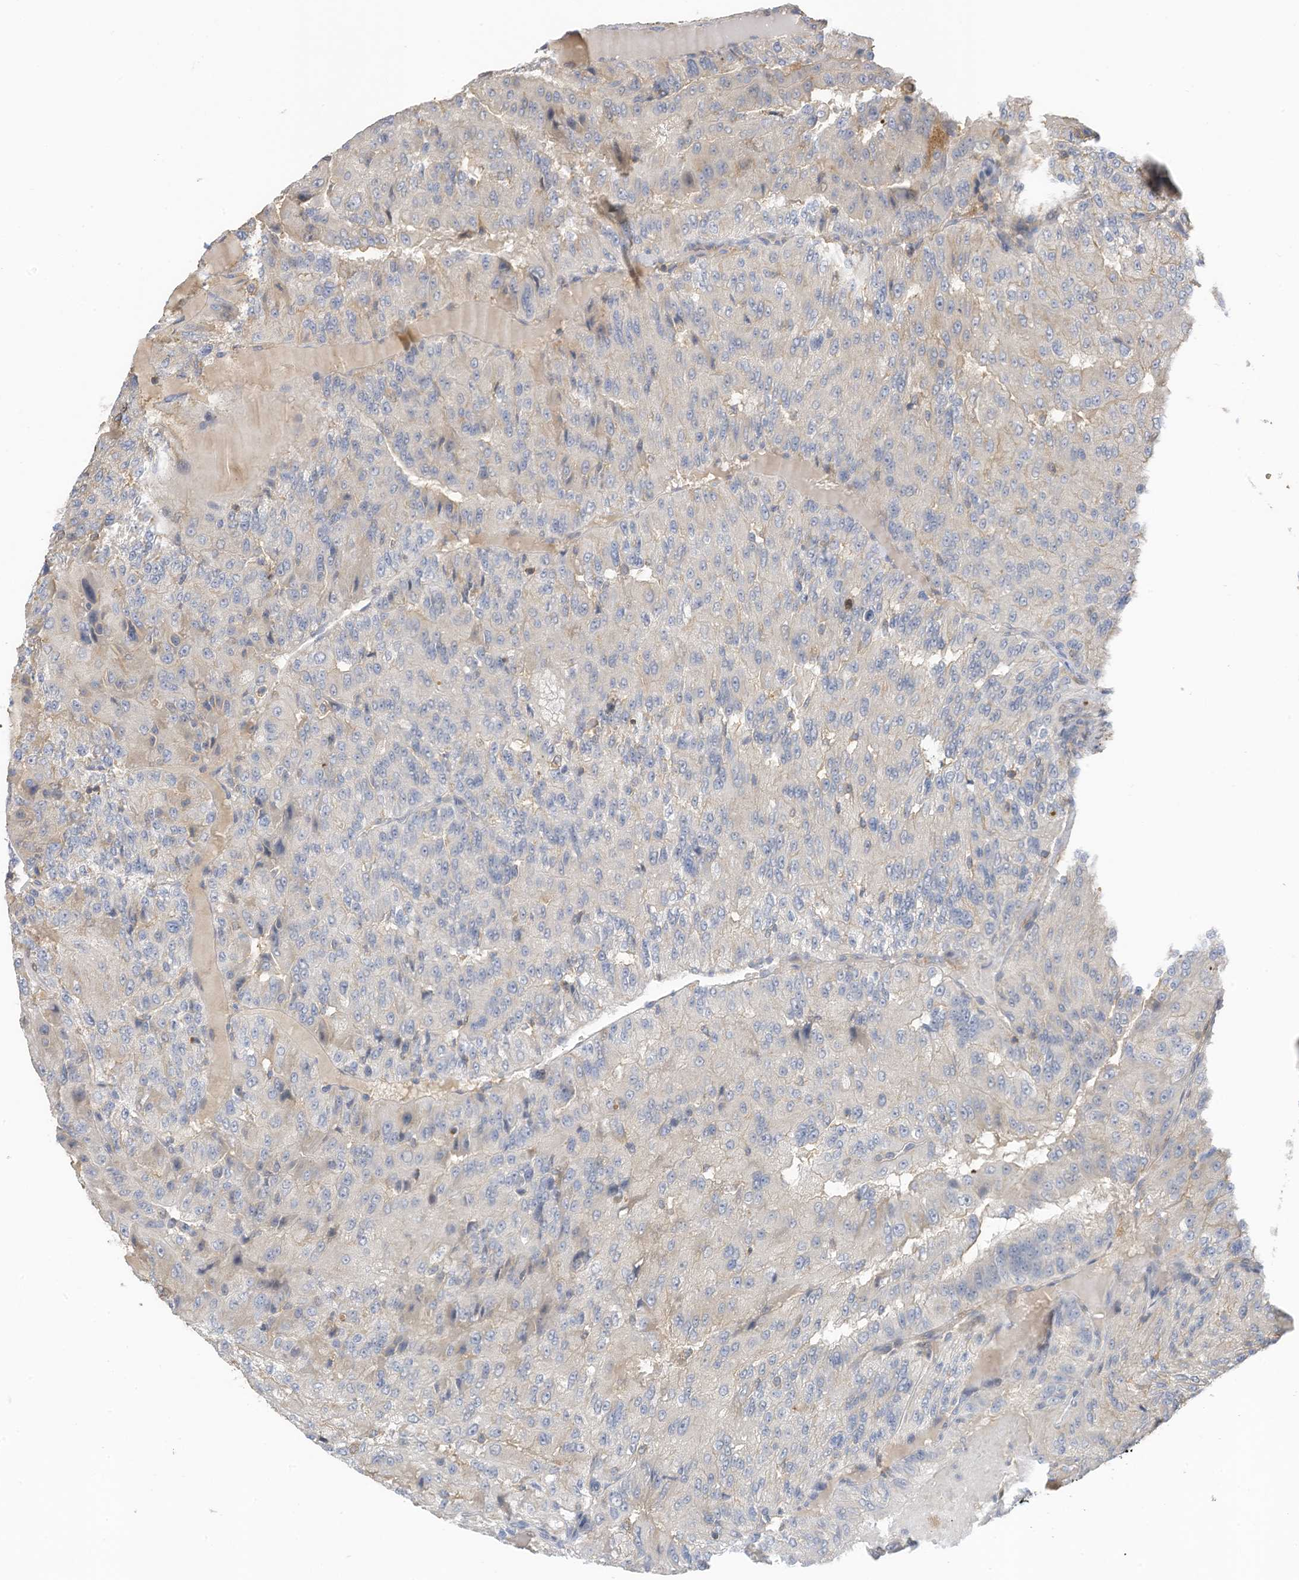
{"staining": {"intensity": "negative", "quantity": "none", "location": "none"}, "tissue": "renal cancer", "cell_type": "Tumor cells", "image_type": "cancer", "snomed": [{"axis": "morphology", "description": "Adenocarcinoma, NOS"}, {"axis": "topography", "description": "Kidney"}], "caption": "Tumor cells show no significant positivity in renal cancer.", "gene": "SLFN14", "patient": {"sex": "female", "age": 63}}